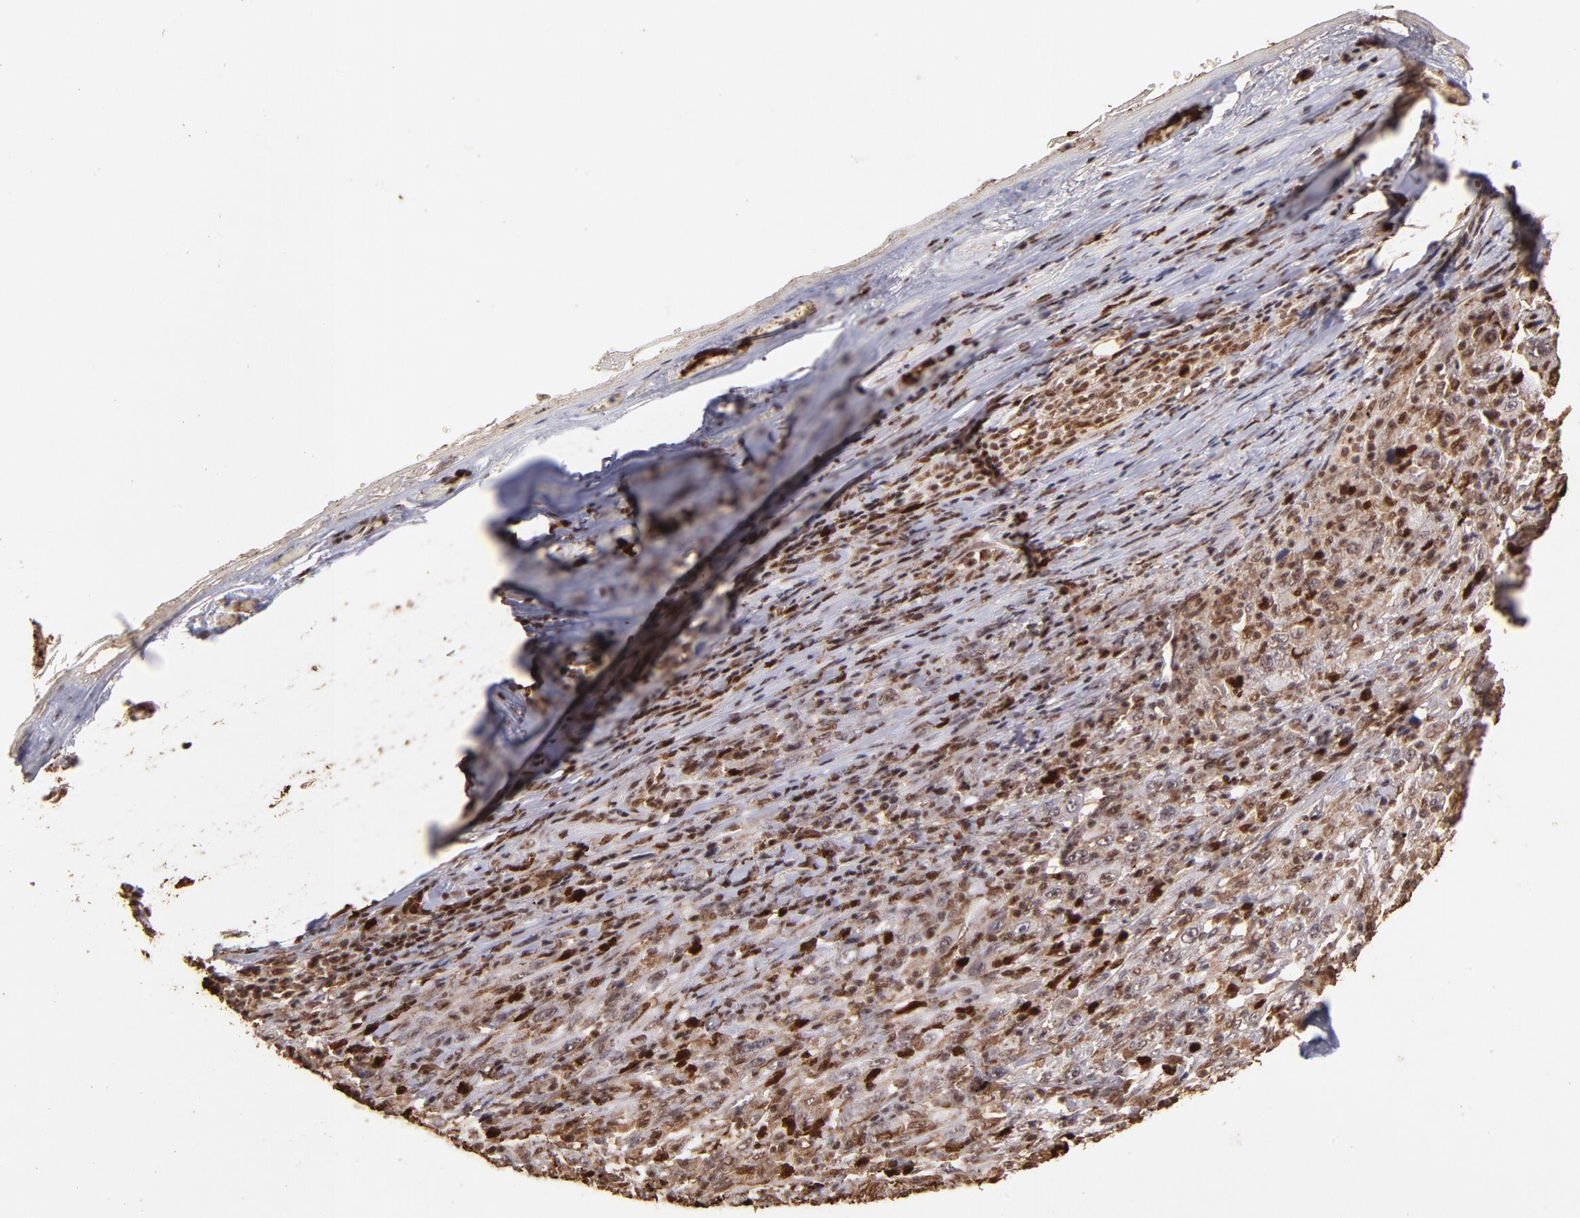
{"staining": {"intensity": "moderate", "quantity": ">75%", "location": "cytoplasmic/membranous,nuclear"}, "tissue": "melanoma", "cell_type": "Tumor cells", "image_type": "cancer", "snomed": [{"axis": "morphology", "description": "Malignant melanoma, Metastatic site"}, {"axis": "topography", "description": "Skin"}], "caption": "A photomicrograph showing moderate cytoplasmic/membranous and nuclear staining in about >75% of tumor cells in melanoma, as visualized by brown immunohistochemical staining.", "gene": "ZFX", "patient": {"sex": "female", "age": 56}}